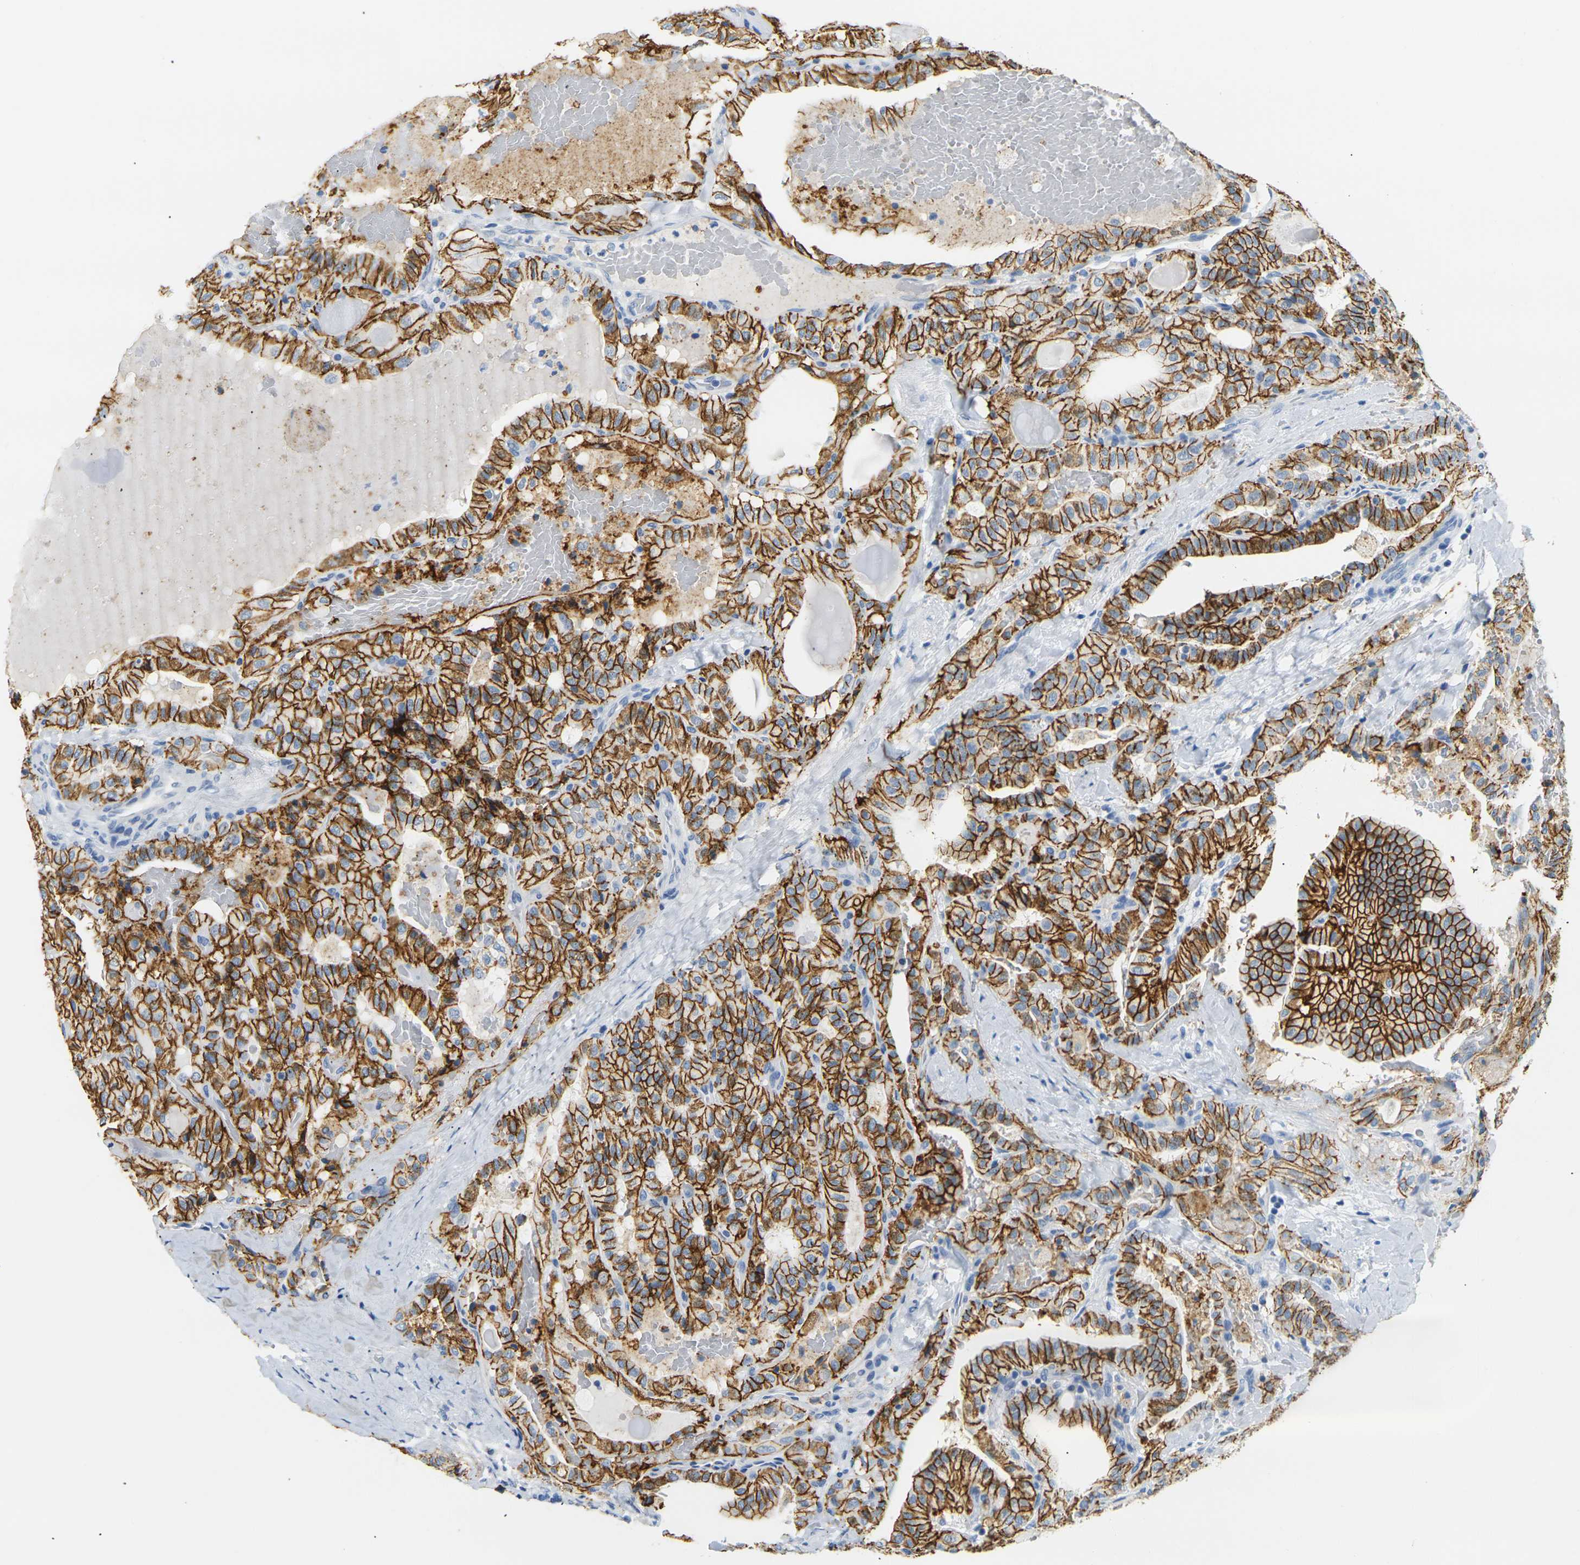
{"staining": {"intensity": "strong", "quantity": ">75%", "location": "cytoplasmic/membranous"}, "tissue": "thyroid cancer", "cell_type": "Tumor cells", "image_type": "cancer", "snomed": [{"axis": "morphology", "description": "Papillary adenocarcinoma, NOS"}, {"axis": "topography", "description": "Thyroid gland"}], "caption": "Tumor cells demonstrate high levels of strong cytoplasmic/membranous positivity in approximately >75% of cells in human thyroid papillary adenocarcinoma.", "gene": "CLDN7", "patient": {"sex": "male", "age": 77}}